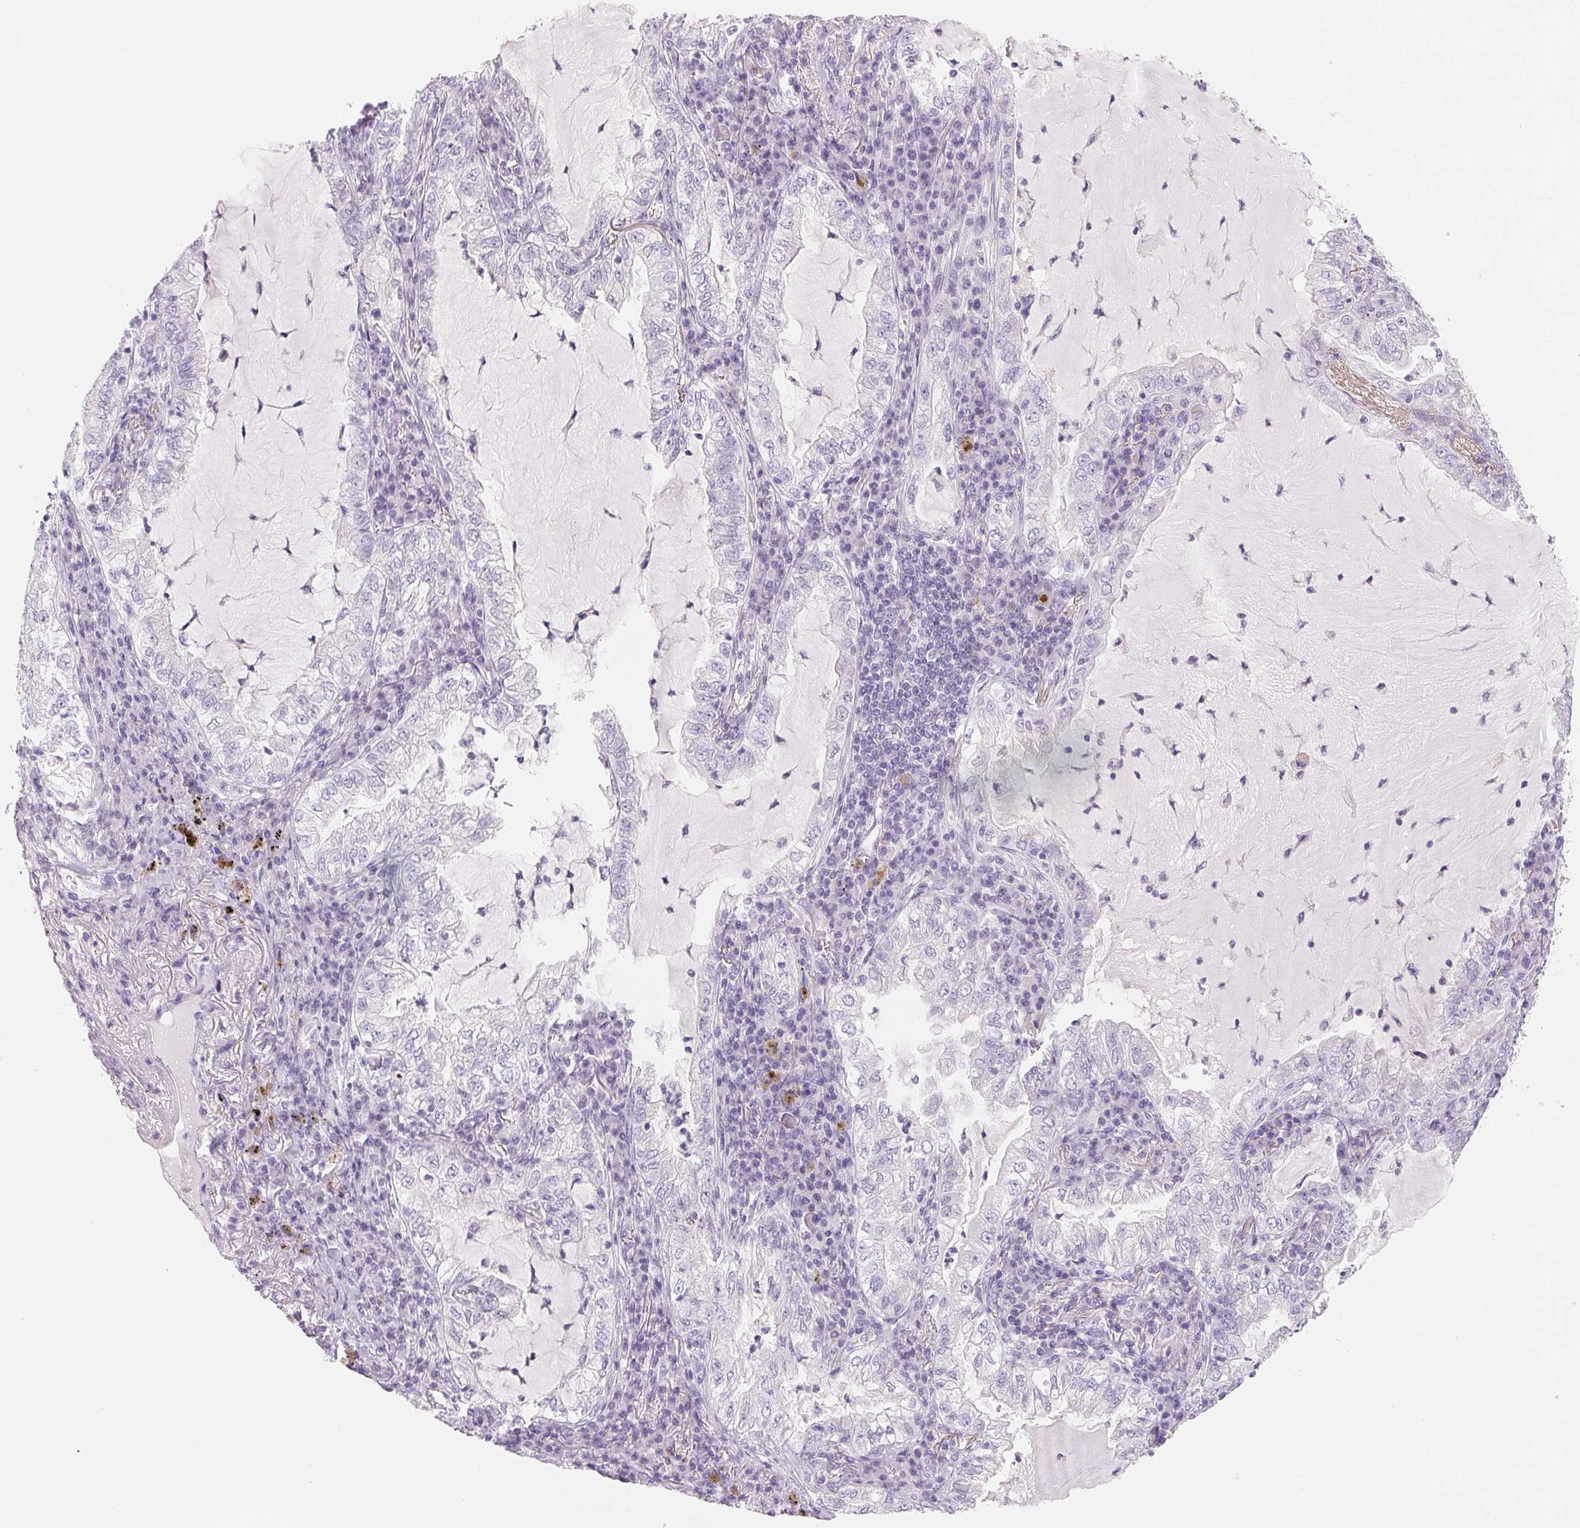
{"staining": {"intensity": "negative", "quantity": "none", "location": "none"}, "tissue": "lung cancer", "cell_type": "Tumor cells", "image_type": "cancer", "snomed": [{"axis": "morphology", "description": "Adenocarcinoma, NOS"}, {"axis": "topography", "description": "Lung"}], "caption": "Histopathology image shows no significant protein staining in tumor cells of lung cancer.", "gene": "SPACA5B", "patient": {"sex": "female", "age": 73}}